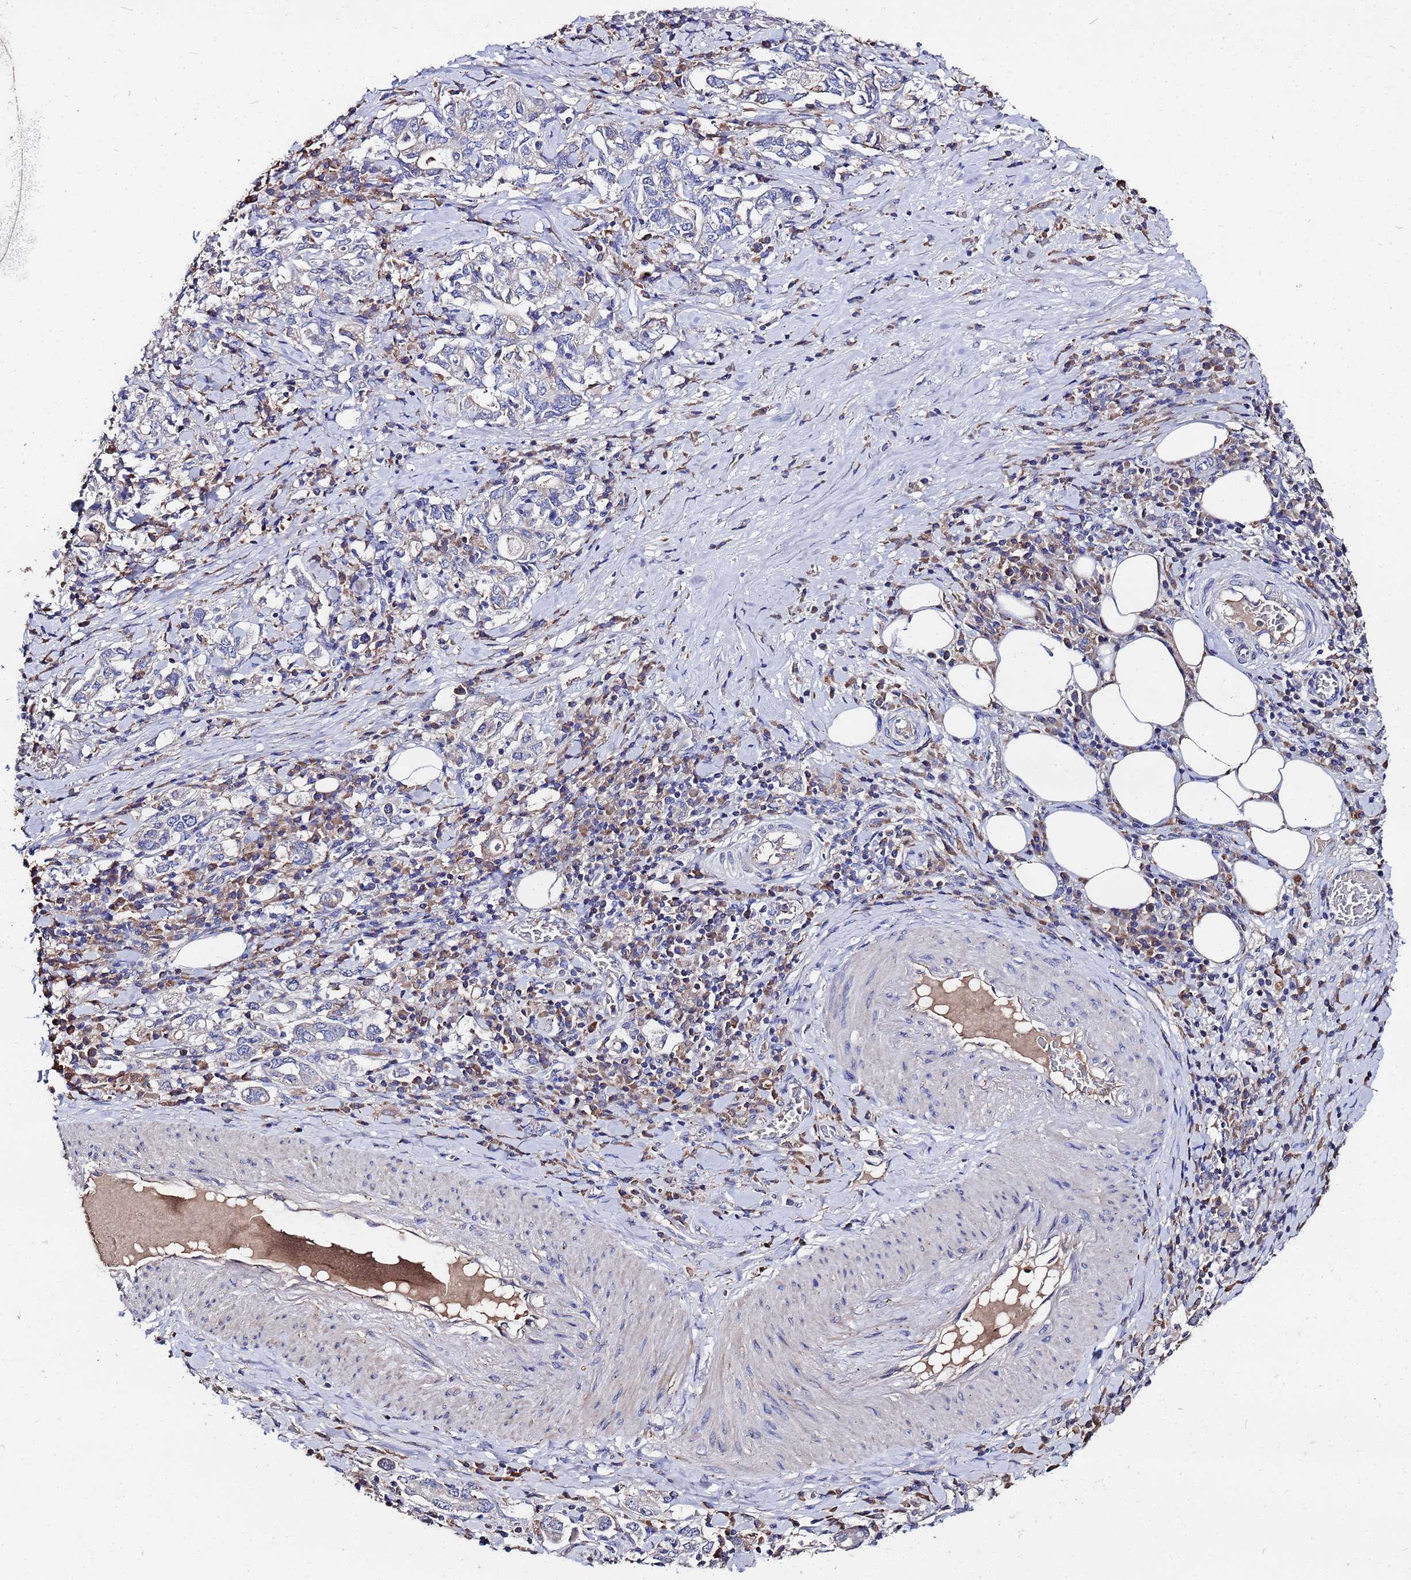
{"staining": {"intensity": "negative", "quantity": "none", "location": "none"}, "tissue": "stomach cancer", "cell_type": "Tumor cells", "image_type": "cancer", "snomed": [{"axis": "morphology", "description": "Adenocarcinoma, NOS"}, {"axis": "topography", "description": "Stomach, upper"}, {"axis": "topography", "description": "Stomach"}], "caption": "Immunohistochemical staining of human stomach adenocarcinoma reveals no significant positivity in tumor cells.", "gene": "TCP10L", "patient": {"sex": "male", "age": 62}}